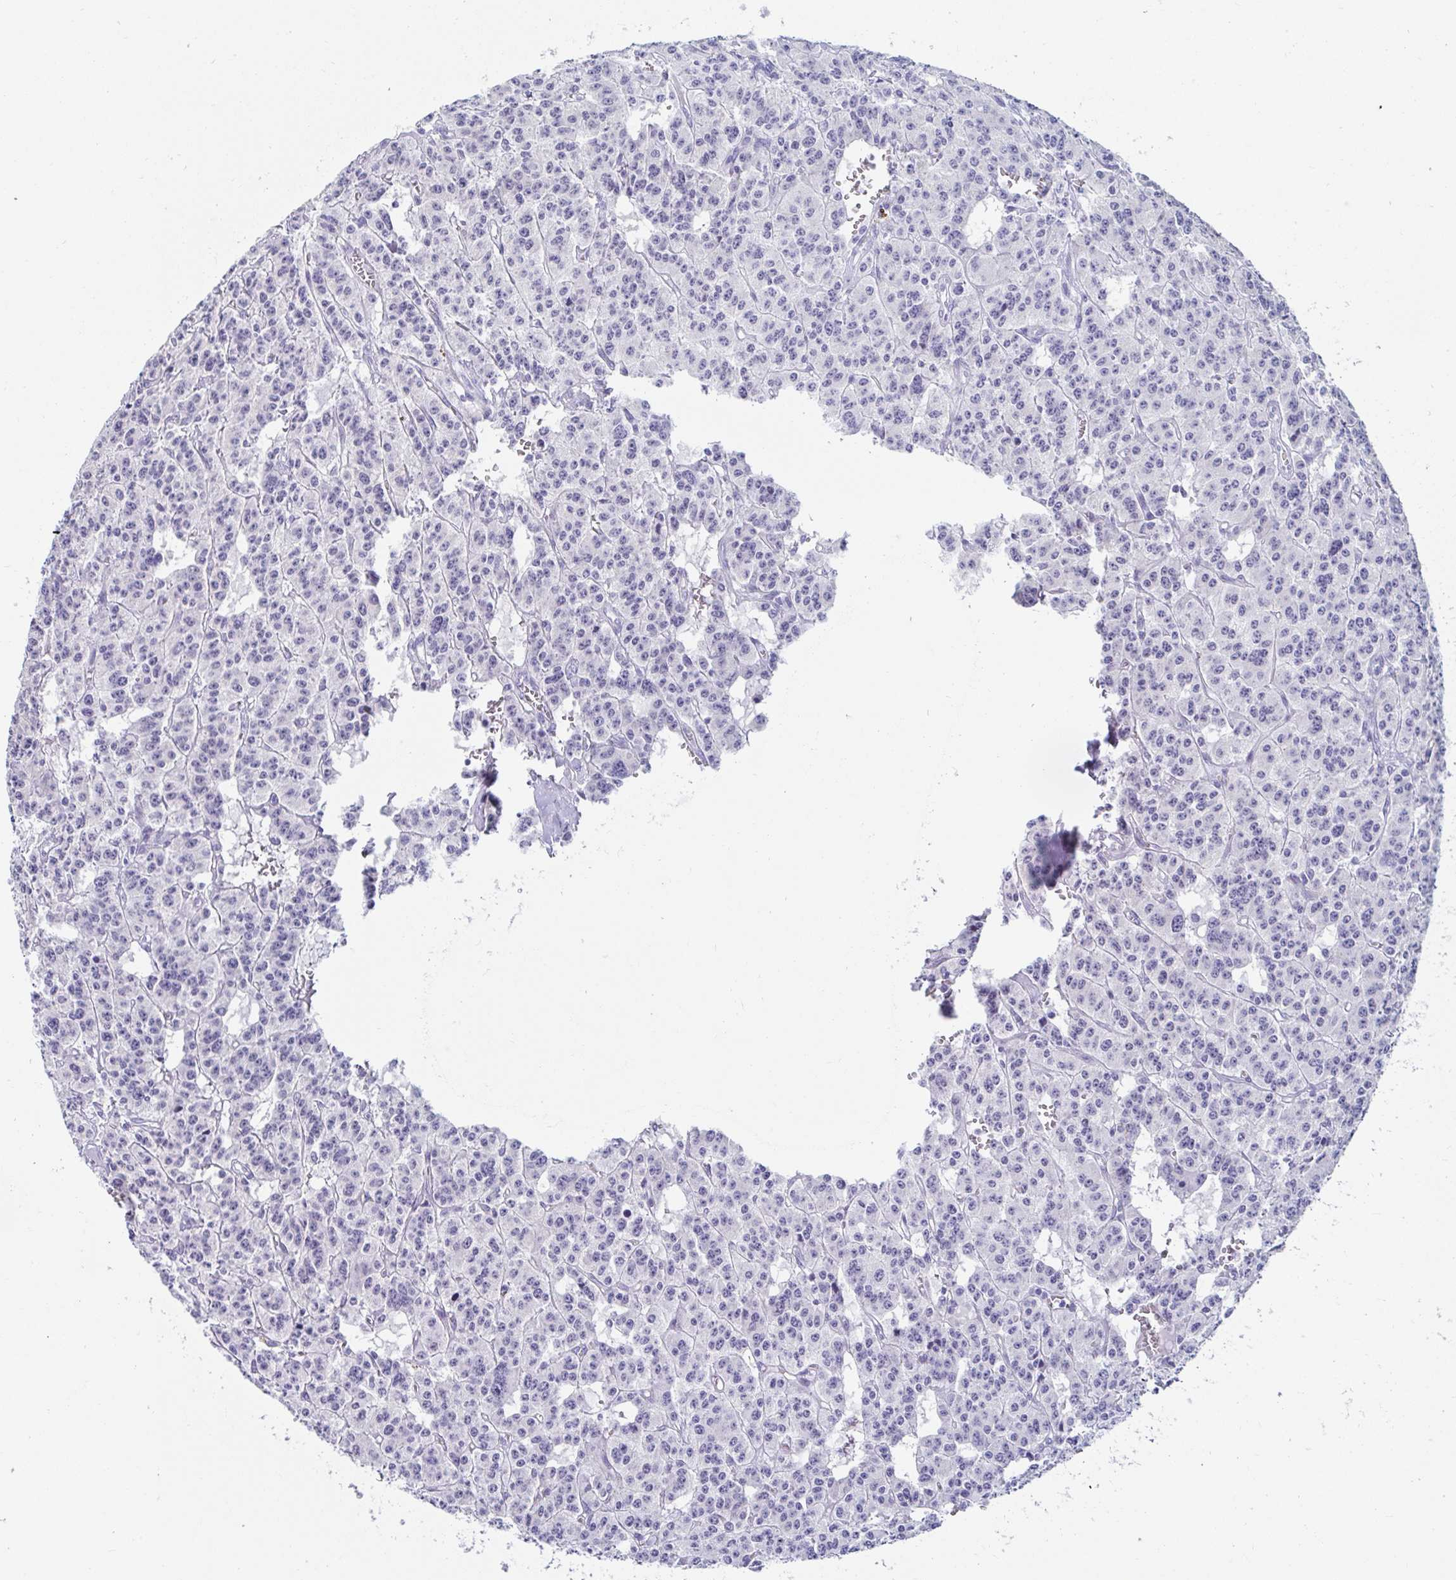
{"staining": {"intensity": "negative", "quantity": "none", "location": "none"}, "tissue": "carcinoid", "cell_type": "Tumor cells", "image_type": "cancer", "snomed": [{"axis": "morphology", "description": "Carcinoid, malignant, NOS"}, {"axis": "topography", "description": "Lung"}], "caption": "High power microscopy micrograph of an IHC micrograph of malignant carcinoid, revealing no significant positivity in tumor cells.", "gene": "OR10K1", "patient": {"sex": "female", "age": 71}}